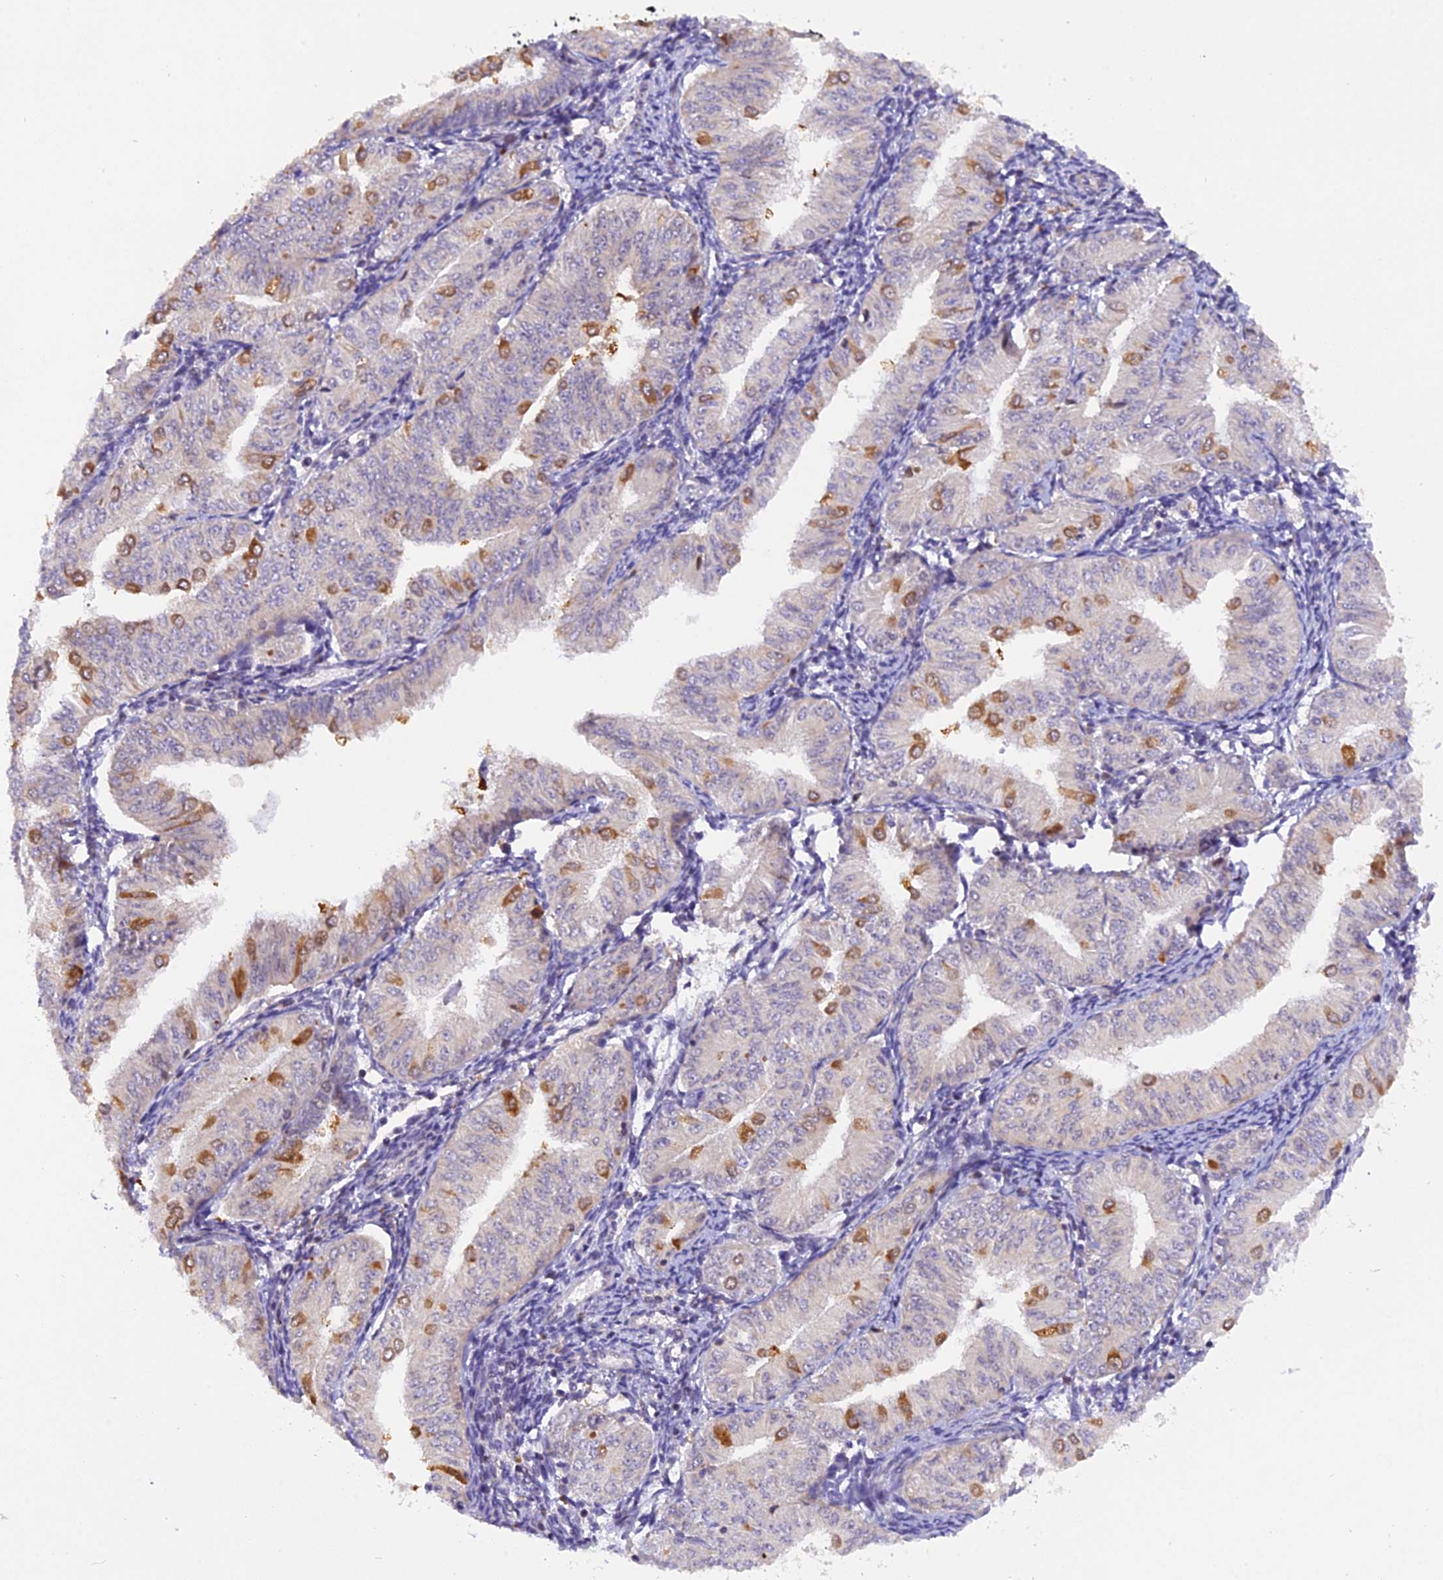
{"staining": {"intensity": "moderate", "quantity": "<25%", "location": "cytoplasmic/membranous"}, "tissue": "endometrial cancer", "cell_type": "Tumor cells", "image_type": "cancer", "snomed": [{"axis": "morphology", "description": "Normal tissue, NOS"}, {"axis": "morphology", "description": "Adenocarcinoma, NOS"}, {"axis": "topography", "description": "Endometrium"}], "caption": "A brown stain highlights moderate cytoplasmic/membranous expression of a protein in endometrial cancer (adenocarcinoma) tumor cells. The staining is performed using DAB brown chromogen to label protein expression. The nuclei are counter-stained blue using hematoxylin.", "gene": "SAMD4A", "patient": {"sex": "female", "age": 53}}